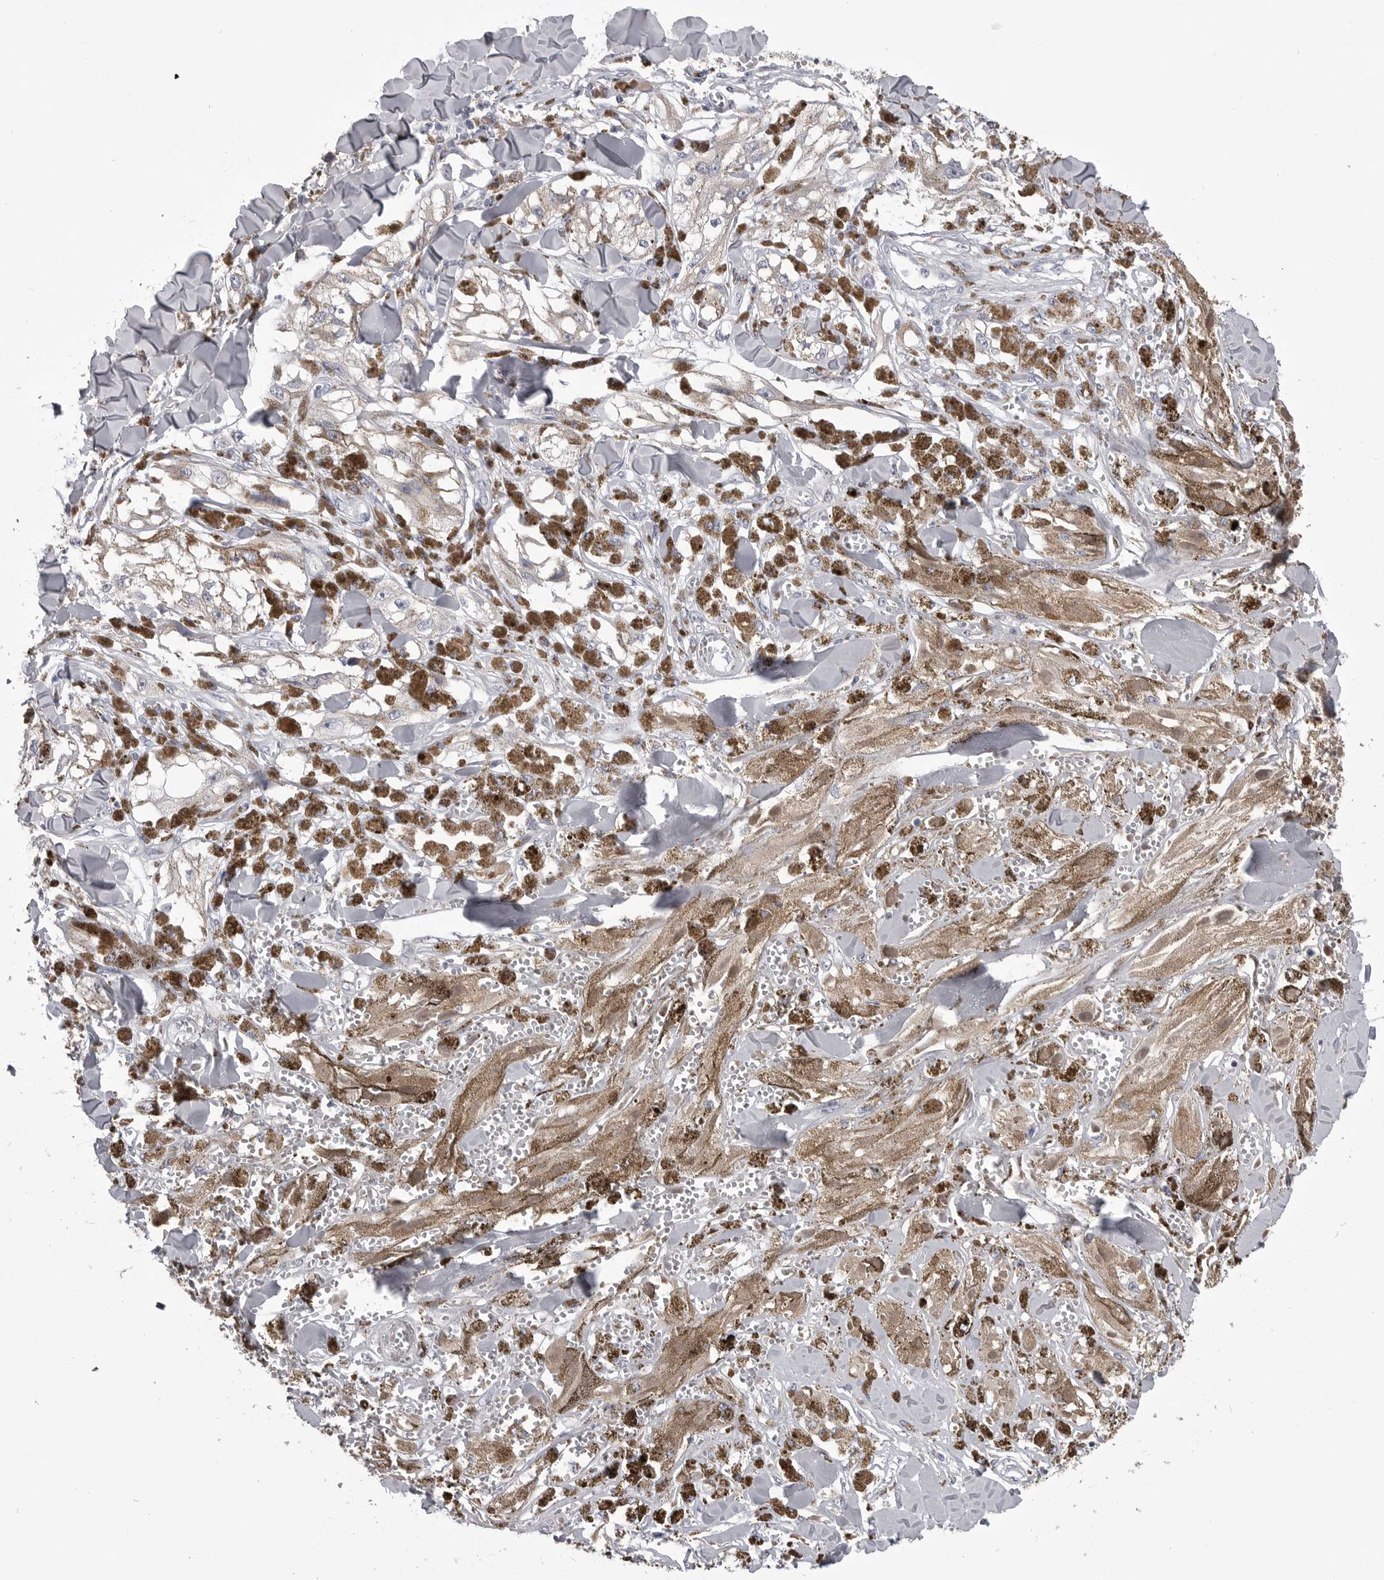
{"staining": {"intensity": "negative", "quantity": "none", "location": "none"}, "tissue": "melanoma", "cell_type": "Tumor cells", "image_type": "cancer", "snomed": [{"axis": "morphology", "description": "Malignant melanoma, NOS"}, {"axis": "topography", "description": "Skin"}], "caption": "High power microscopy micrograph of an immunohistochemistry (IHC) photomicrograph of malignant melanoma, revealing no significant staining in tumor cells.", "gene": "FKBP2", "patient": {"sex": "male", "age": 88}}